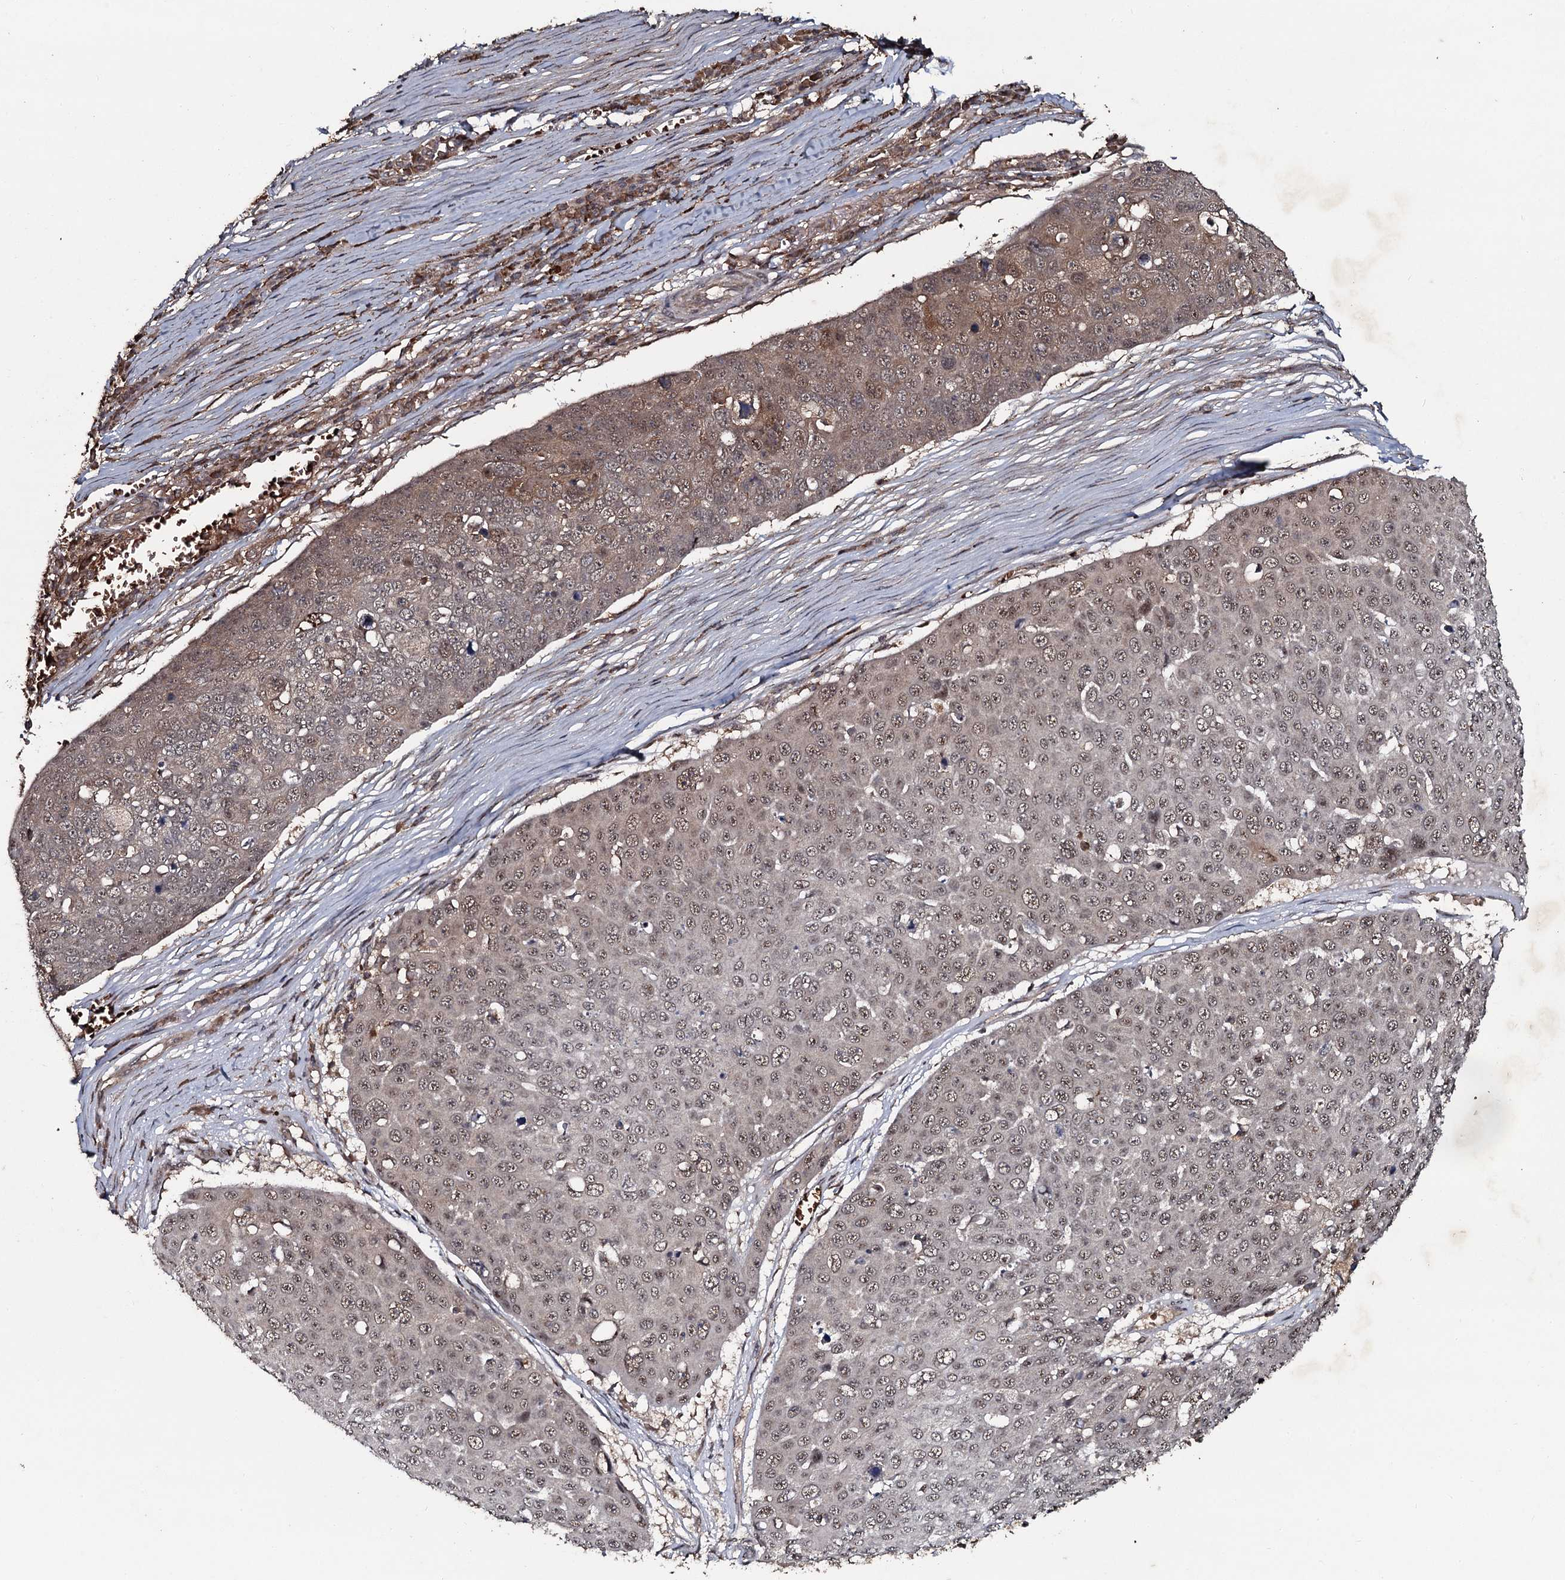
{"staining": {"intensity": "weak", "quantity": ">75%", "location": "cytoplasmic/membranous,nuclear"}, "tissue": "skin cancer", "cell_type": "Tumor cells", "image_type": "cancer", "snomed": [{"axis": "morphology", "description": "Squamous cell carcinoma, NOS"}, {"axis": "topography", "description": "Skin"}], "caption": "Immunohistochemical staining of human squamous cell carcinoma (skin) demonstrates low levels of weak cytoplasmic/membranous and nuclear positivity in approximately >75% of tumor cells.", "gene": "ADGRG3", "patient": {"sex": "male", "age": 71}}